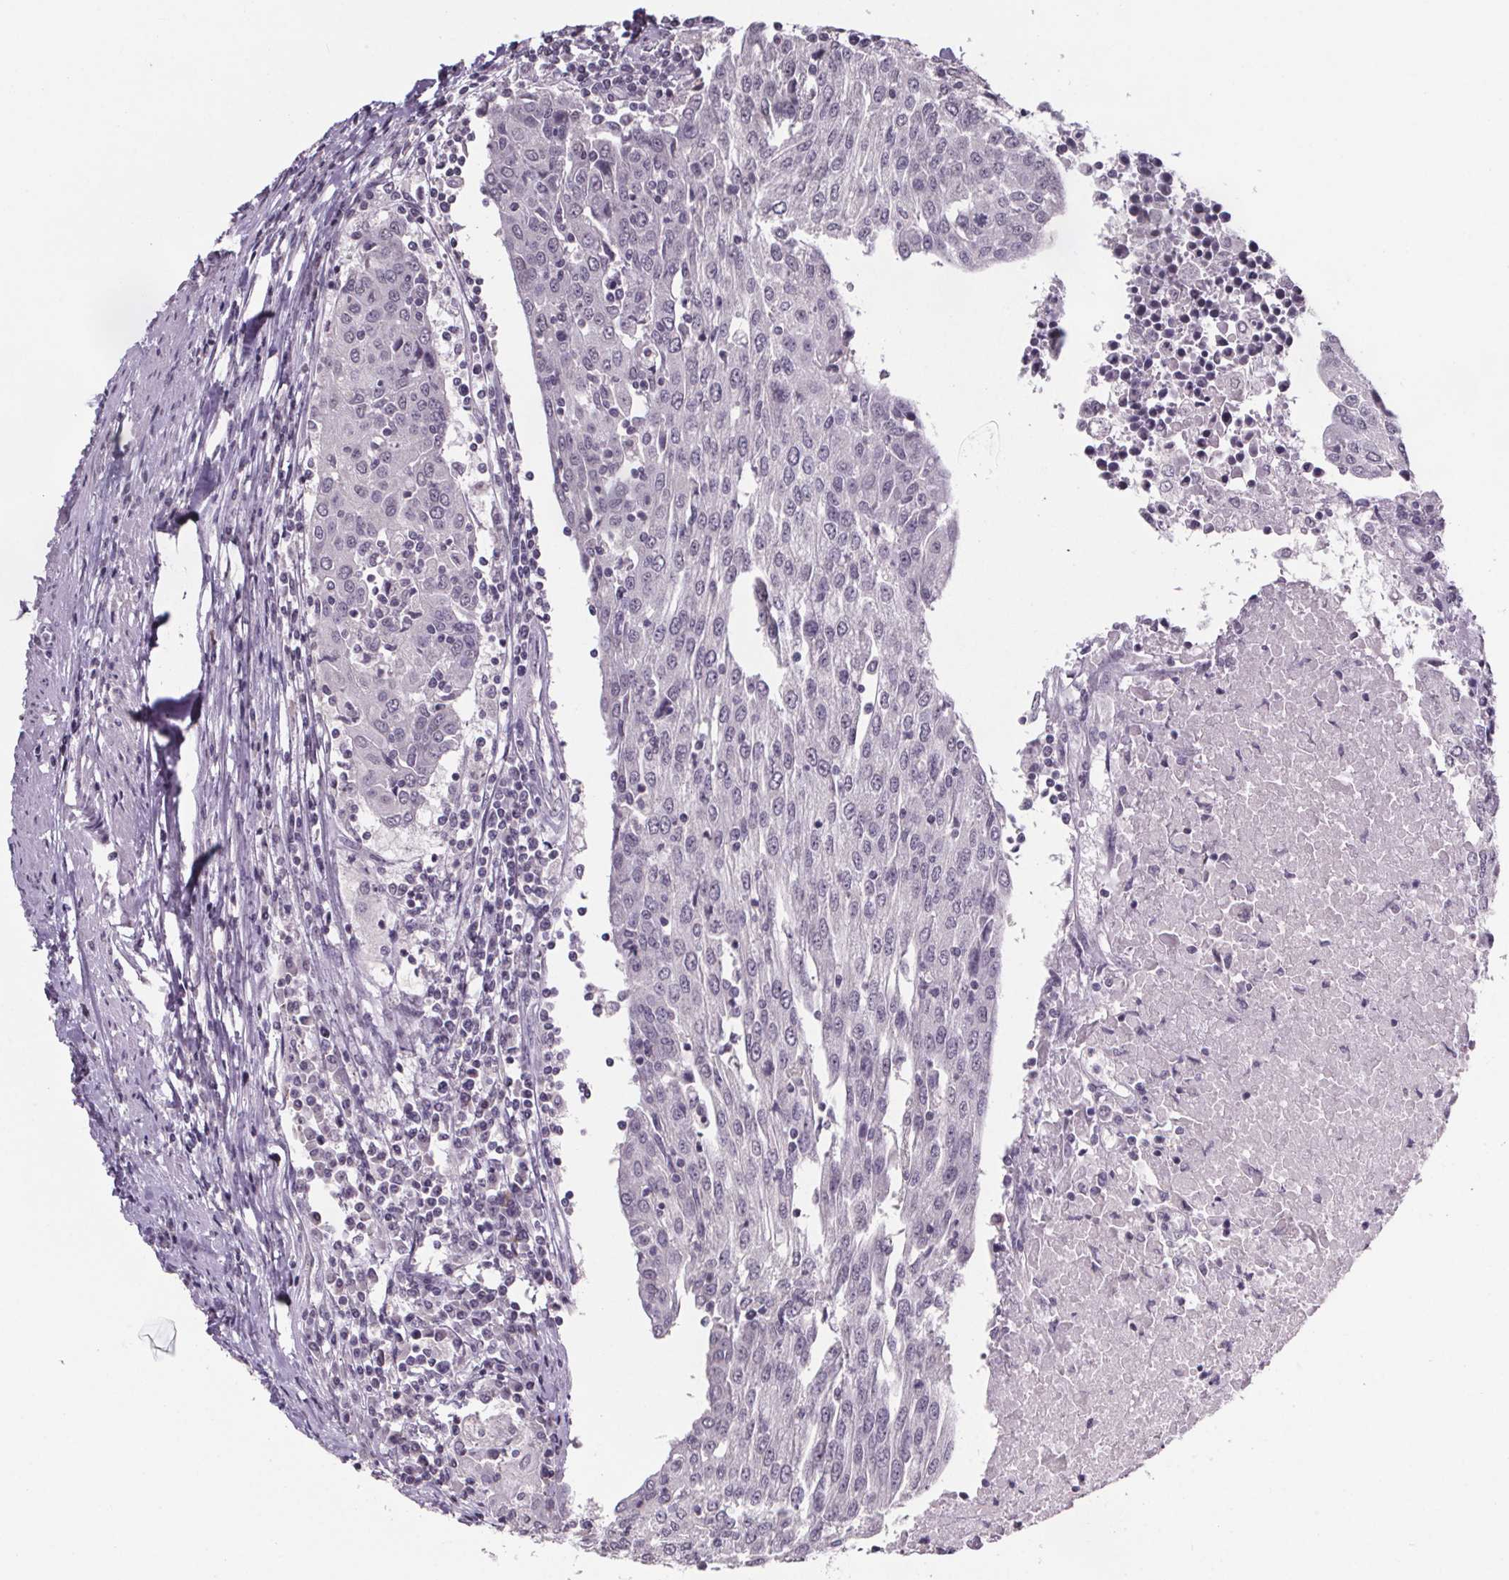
{"staining": {"intensity": "negative", "quantity": "none", "location": "none"}, "tissue": "urothelial cancer", "cell_type": "Tumor cells", "image_type": "cancer", "snomed": [{"axis": "morphology", "description": "Urothelial carcinoma, High grade"}, {"axis": "topography", "description": "Urinary bladder"}], "caption": "Tumor cells are negative for brown protein staining in urothelial carcinoma (high-grade).", "gene": "NKX6-1", "patient": {"sex": "female", "age": 85}}